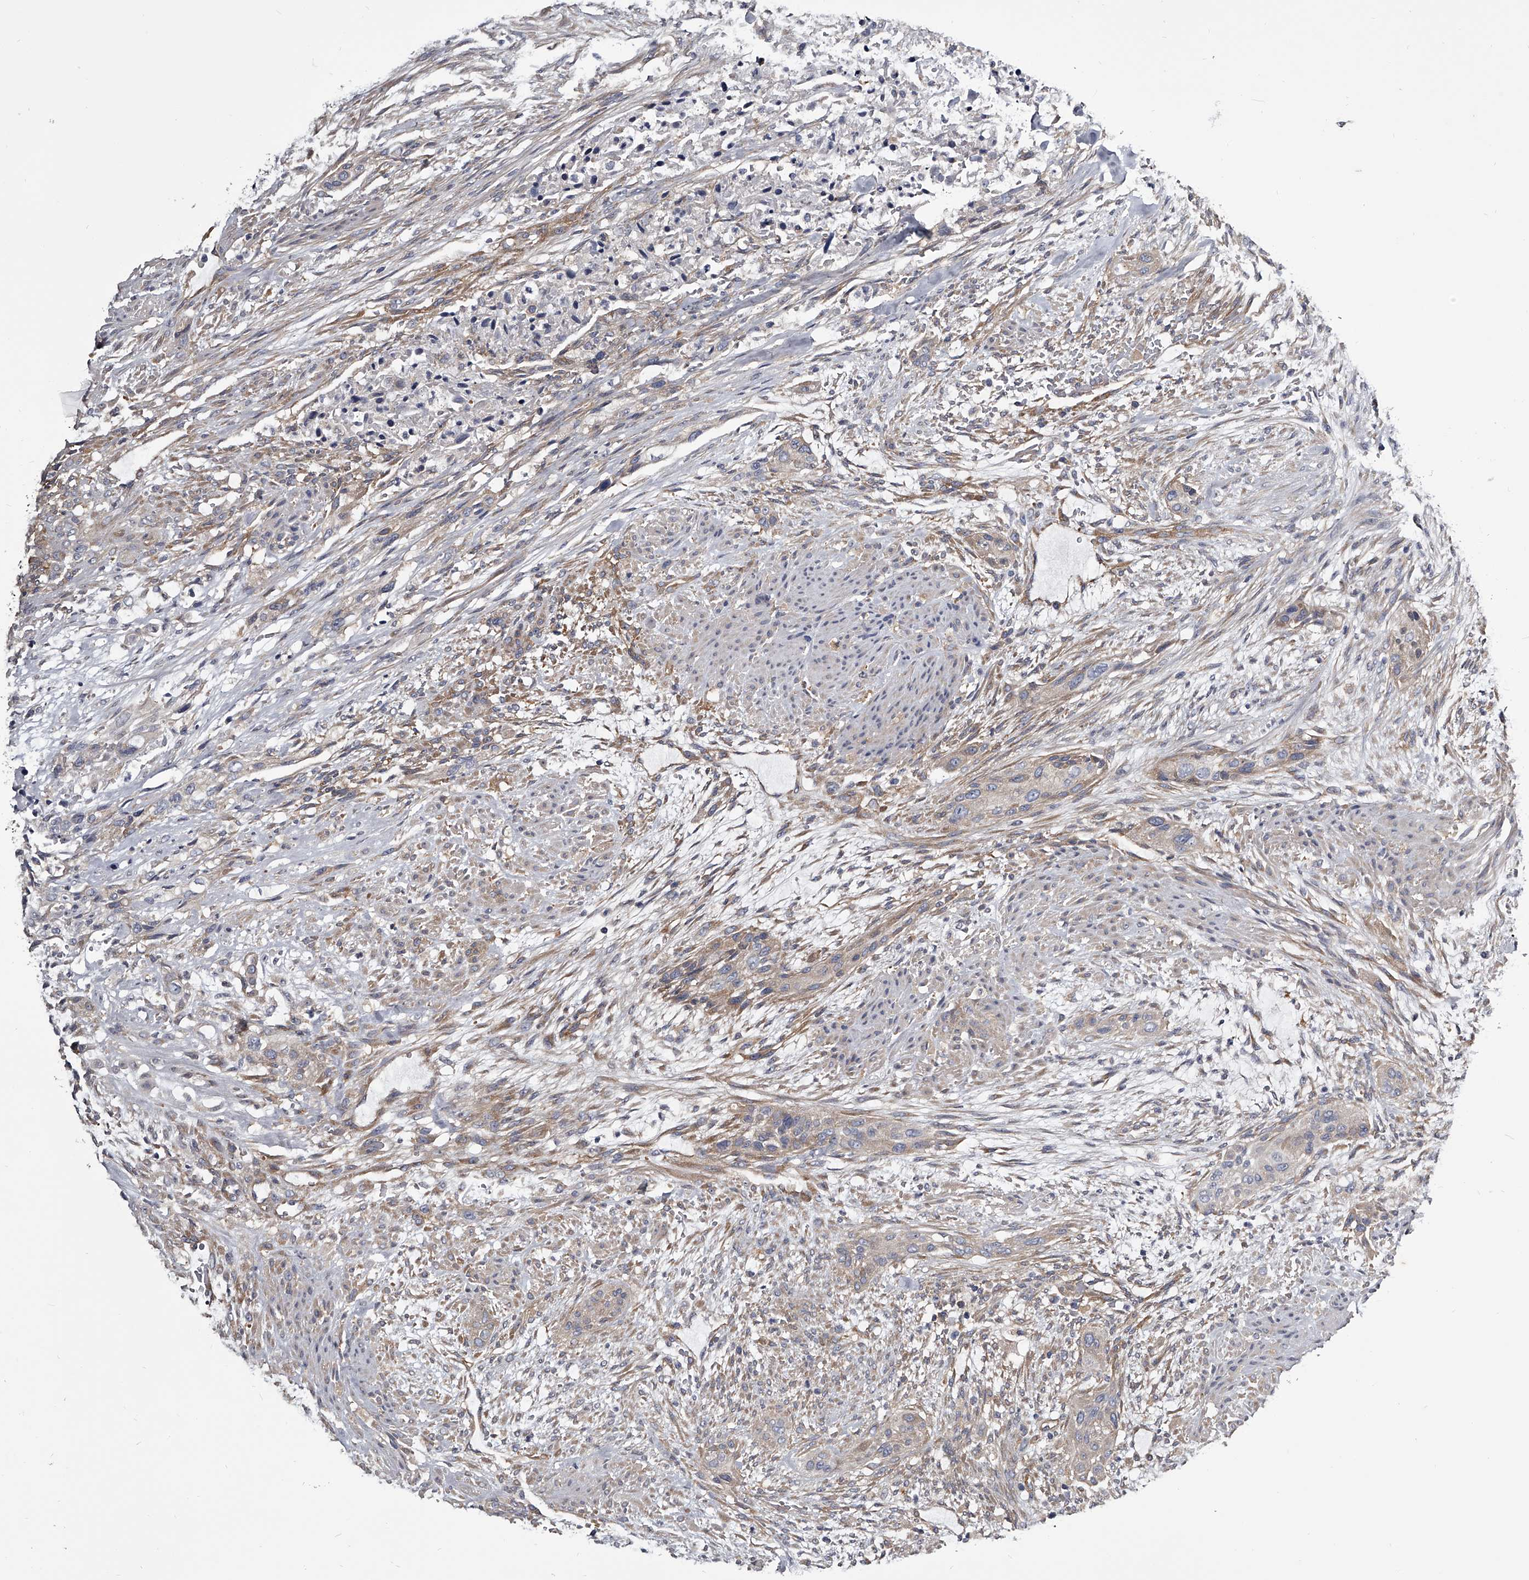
{"staining": {"intensity": "negative", "quantity": "none", "location": "none"}, "tissue": "urothelial cancer", "cell_type": "Tumor cells", "image_type": "cancer", "snomed": [{"axis": "morphology", "description": "Urothelial carcinoma, High grade"}, {"axis": "topography", "description": "Urinary bladder"}], "caption": "This is an immunohistochemistry (IHC) histopathology image of urothelial cancer. There is no expression in tumor cells.", "gene": "GAPVD1", "patient": {"sex": "male", "age": 35}}